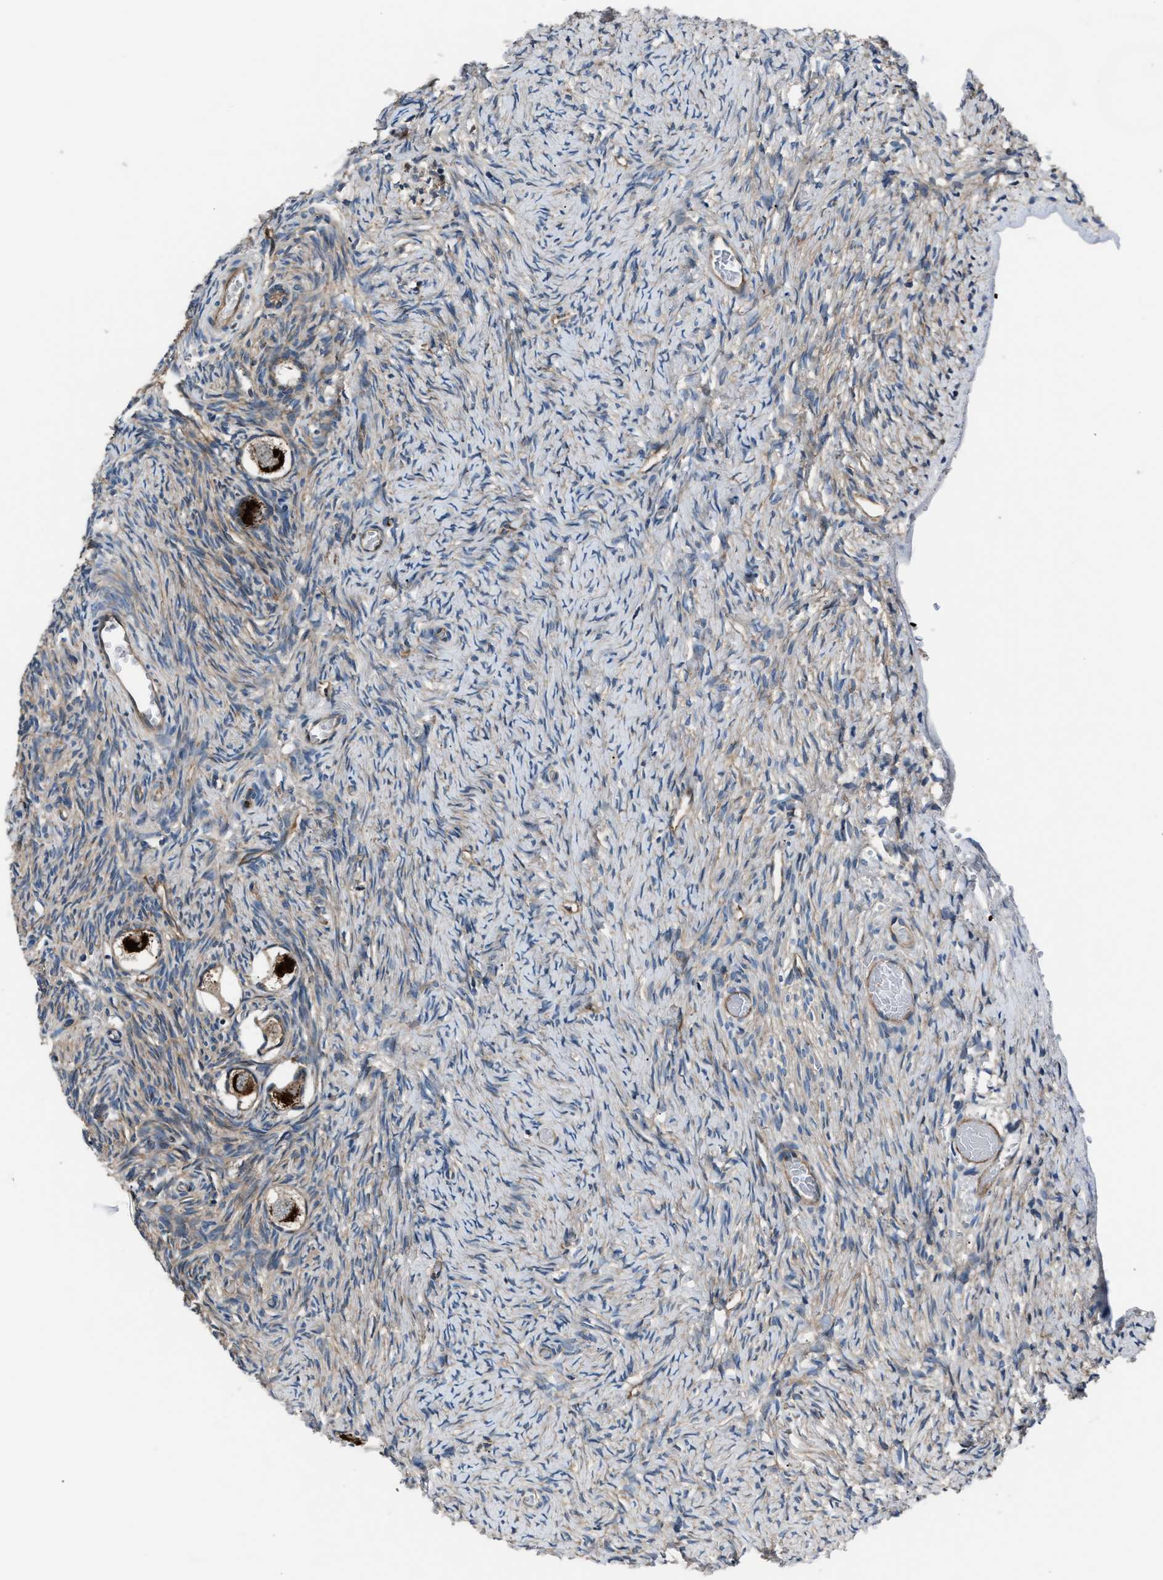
{"staining": {"intensity": "strong", "quantity": ">75%", "location": "cytoplasmic/membranous"}, "tissue": "ovary", "cell_type": "Follicle cells", "image_type": "normal", "snomed": [{"axis": "morphology", "description": "Normal tissue, NOS"}, {"axis": "topography", "description": "Ovary"}], "caption": "Strong cytoplasmic/membranous protein staining is identified in about >75% of follicle cells in ovary.", "gene": "ENSG00000281039", "patient": {"sex": "female", "age": 27}}